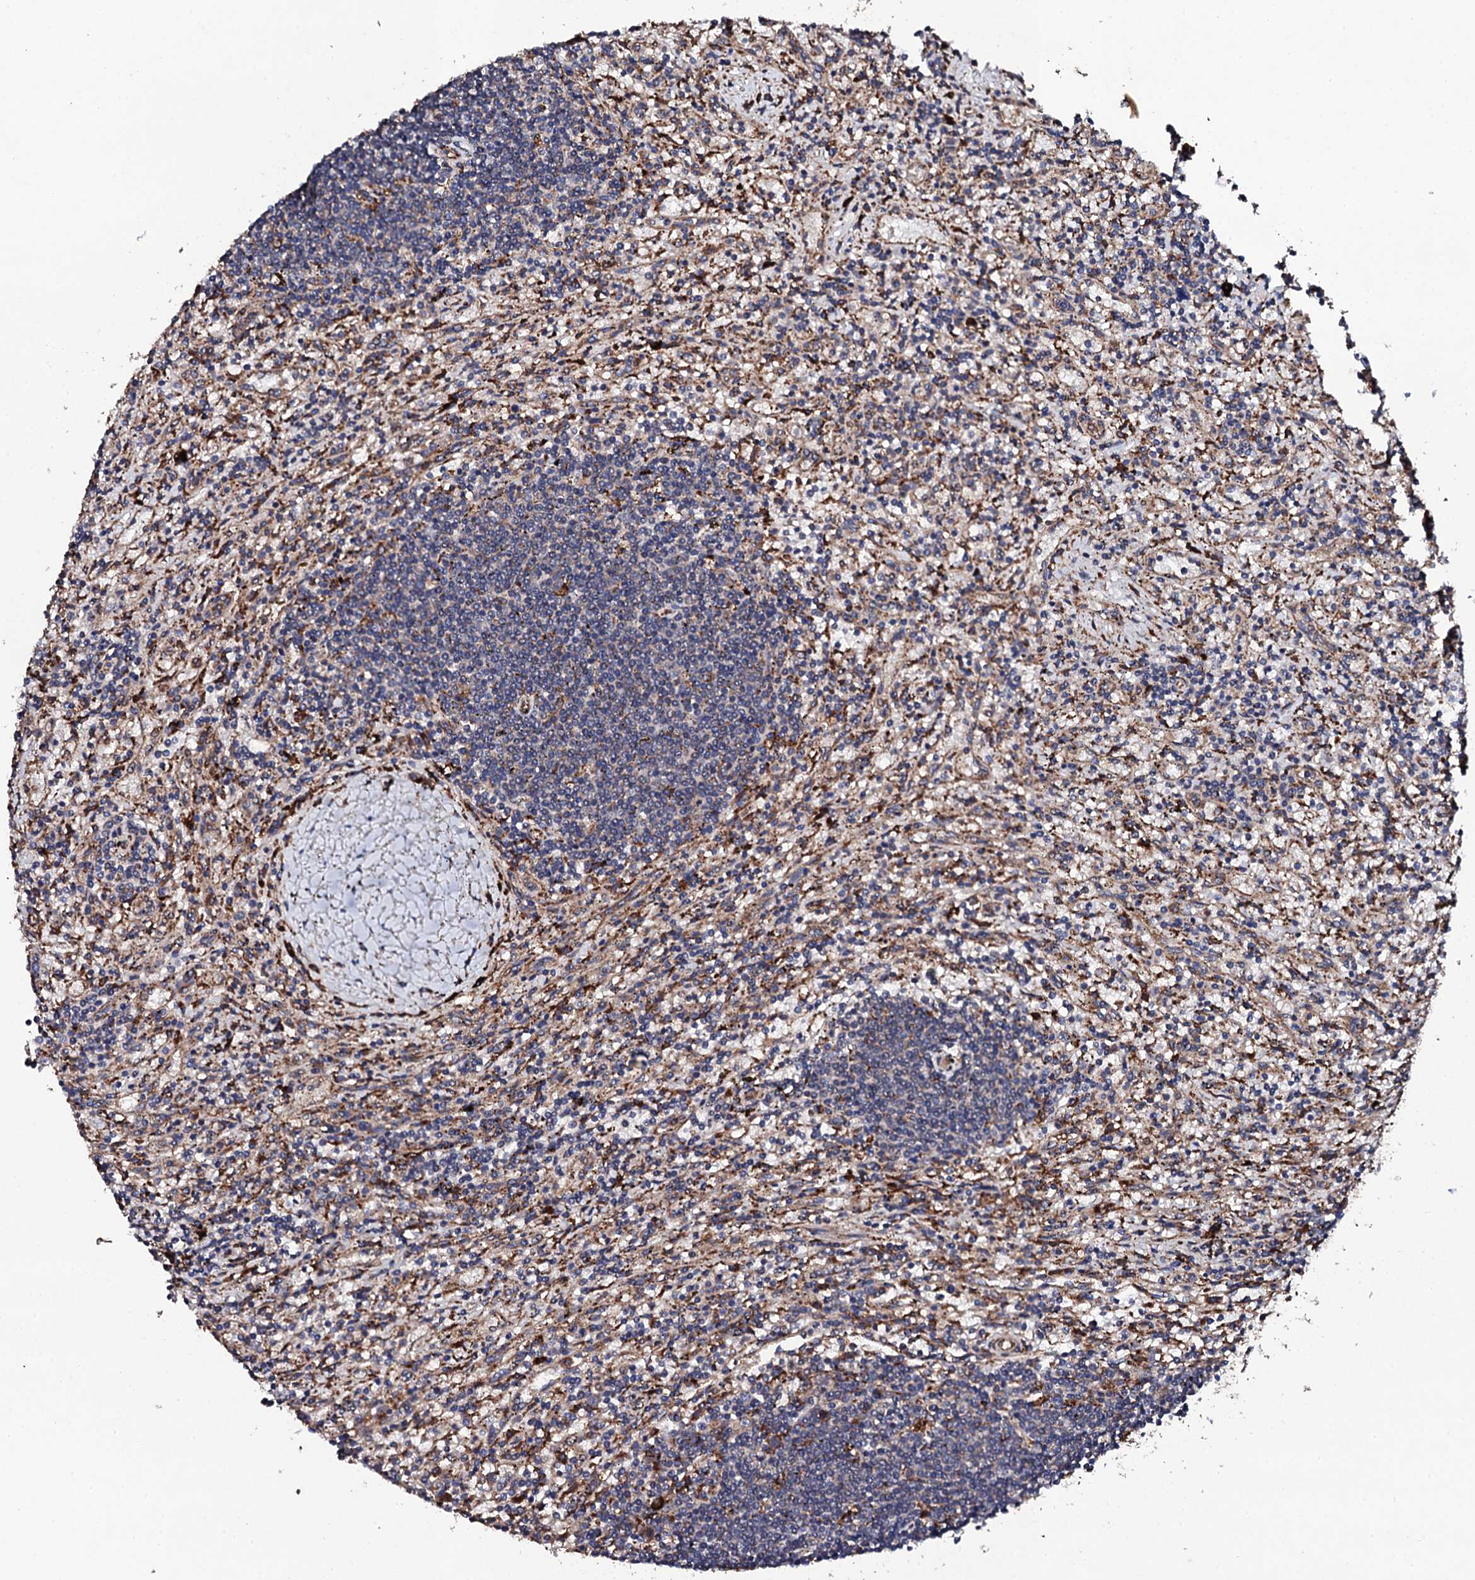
{"staining": {"intensity": "weak", "quantity": "<25%", "location": "cytoplasmic/membranous"}, "tissue": "lymphoma", "cell_type": "Tumor cells", "image_type": "cancer", "snomed": [{"axis": "morphology", "description": "Malignant lymphoma, non-Hodgkin's type, Low grade"}, {"axis": "topography", "description": "Spleen"}], "caption": "An immunohistochemistry photomicrograph of lymphoma is shown. There is no staining in tumor cells of lymphoma.", "gene": "LIPT2", "patient": {"sex": "male", "age": 76}}